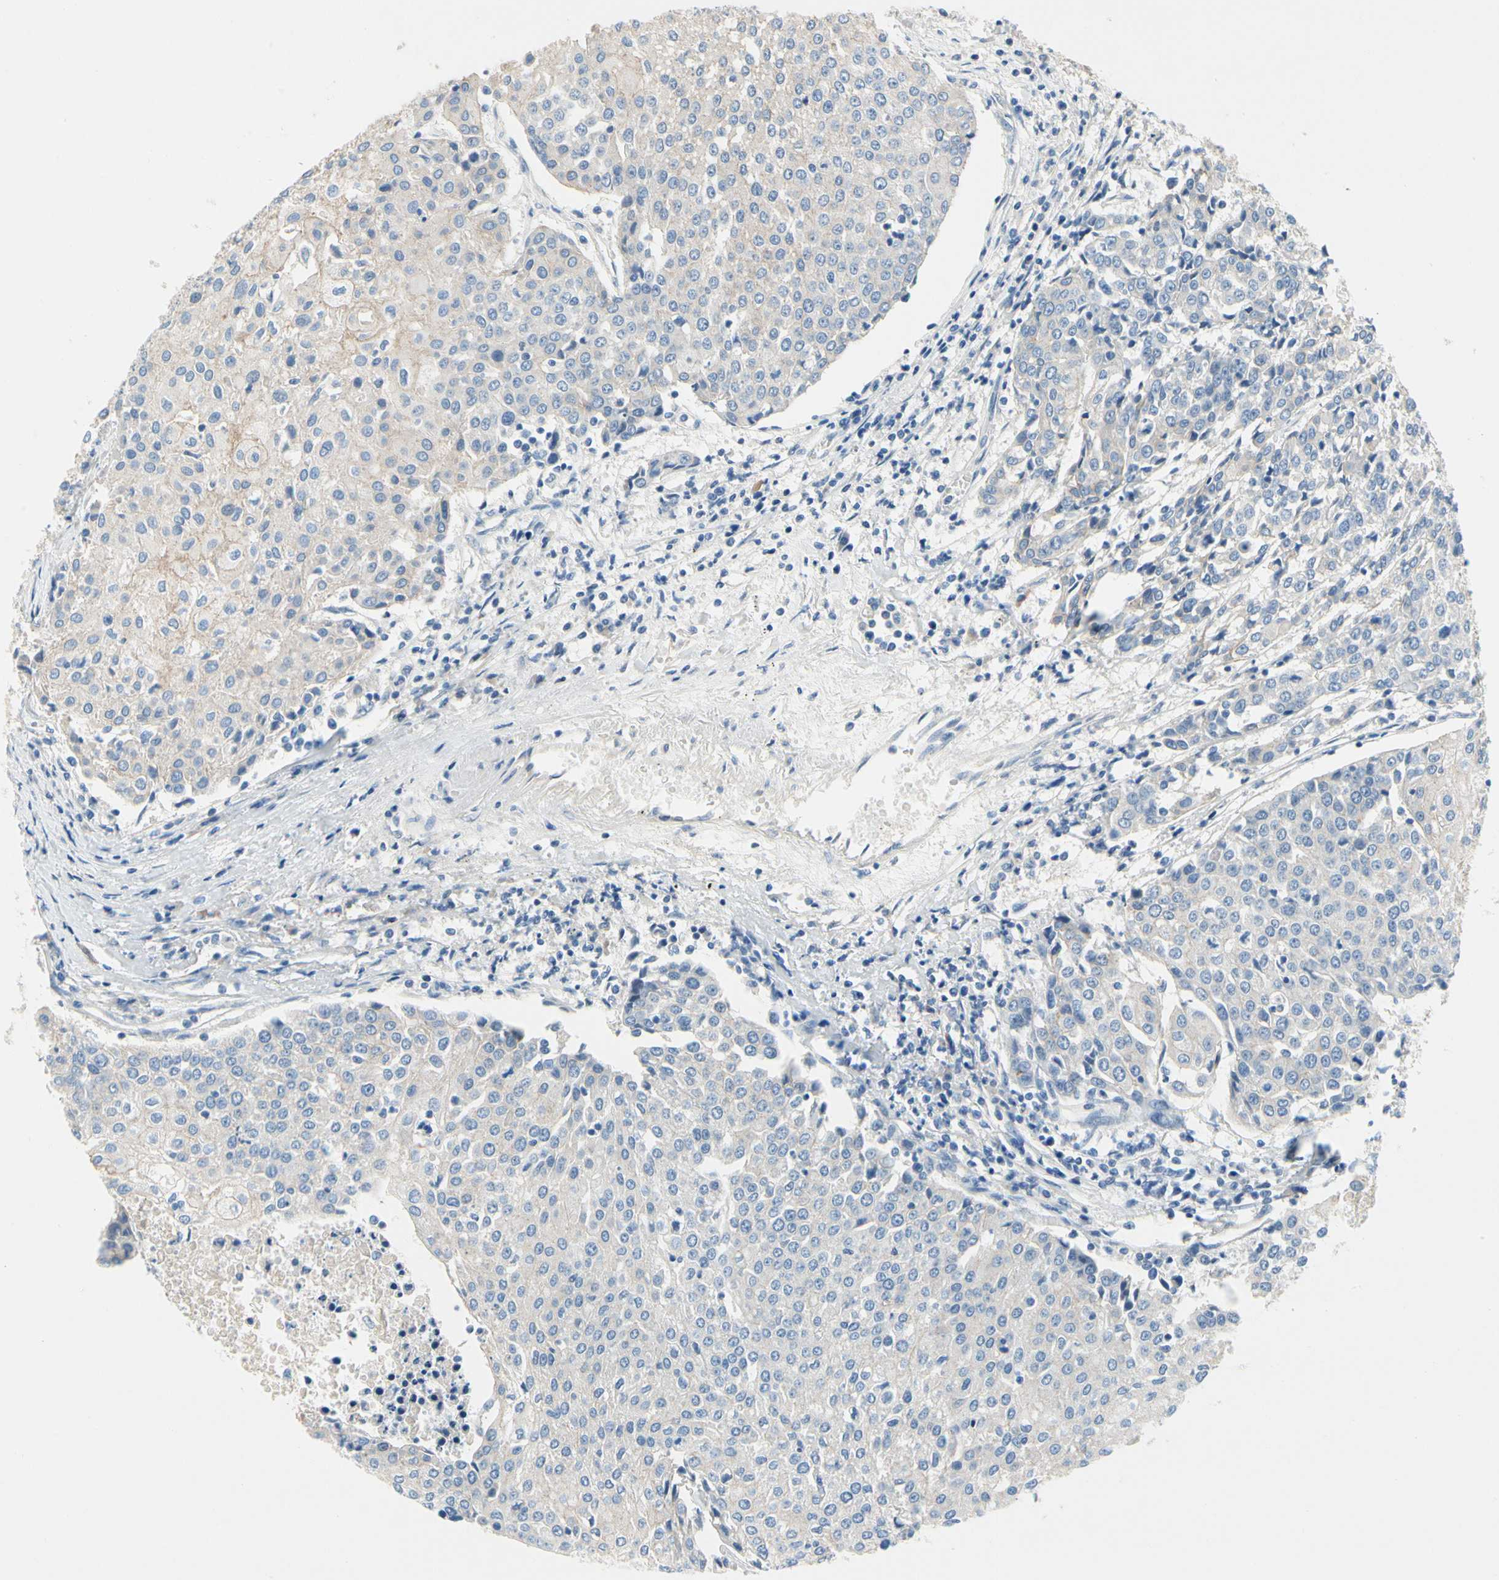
{"staining": {"intensity": "weak", "quantity": "<25%", "location": "cytoplasmic/membranous"}, "tissue": "urothelial cancer", "cell_type": "Tumor cells", "image_type": "cancer", "snomed": [{"axis": "morphology", "description": "Urothelial carcinoma, High grade"}, {"axis": "topography", "description": "Urinary bladder"}], "caption": "The immunohistochemistry (IHC) image has no significant staining in tumor cells of urothelial cancer tissue.", "gene": "CA14", "patient": {"sex": "female", "age": 85}}